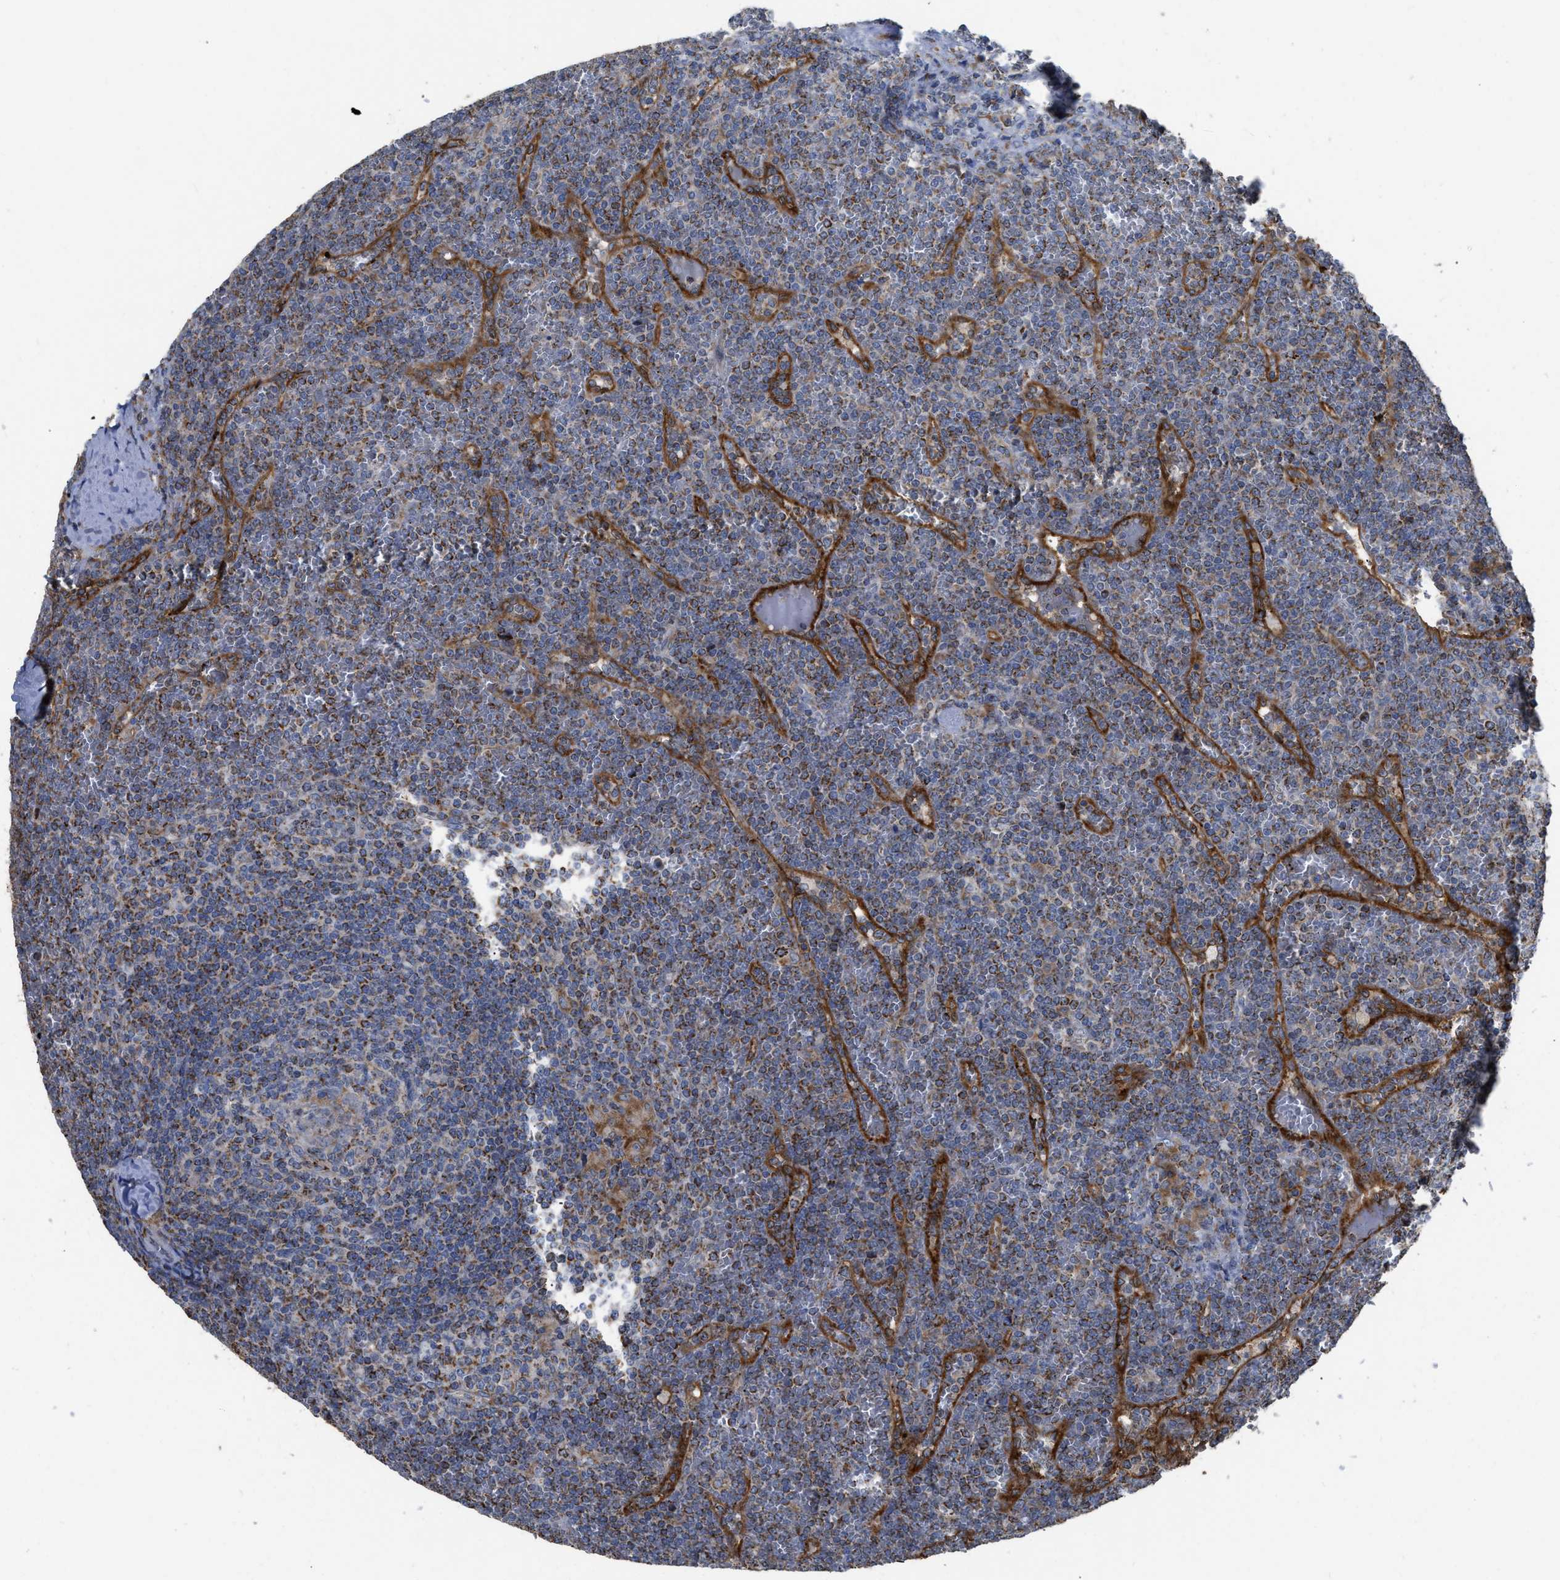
{"staining": {"intensity": "moderate", "quantity": "25%-75%", "location": "cytoplasmic/membranous"}, "tissue": "lymphoma", "cell_type": "Tumor cells", "image_type": "cancer", "snomed": [{"axis": "morphology", "description": "Malignant lymphoma, non-Hodgkin's type, Low grade"}, {"axis": "topography", "description": "Spleen"}], "caption": "The immunohistochemical stain shows moderate cytoplasmic/membranous positivity in tumor cells of lymphoma tissue.", "gene": "AK2", "patient": {"sex": "female", "age": 19}}